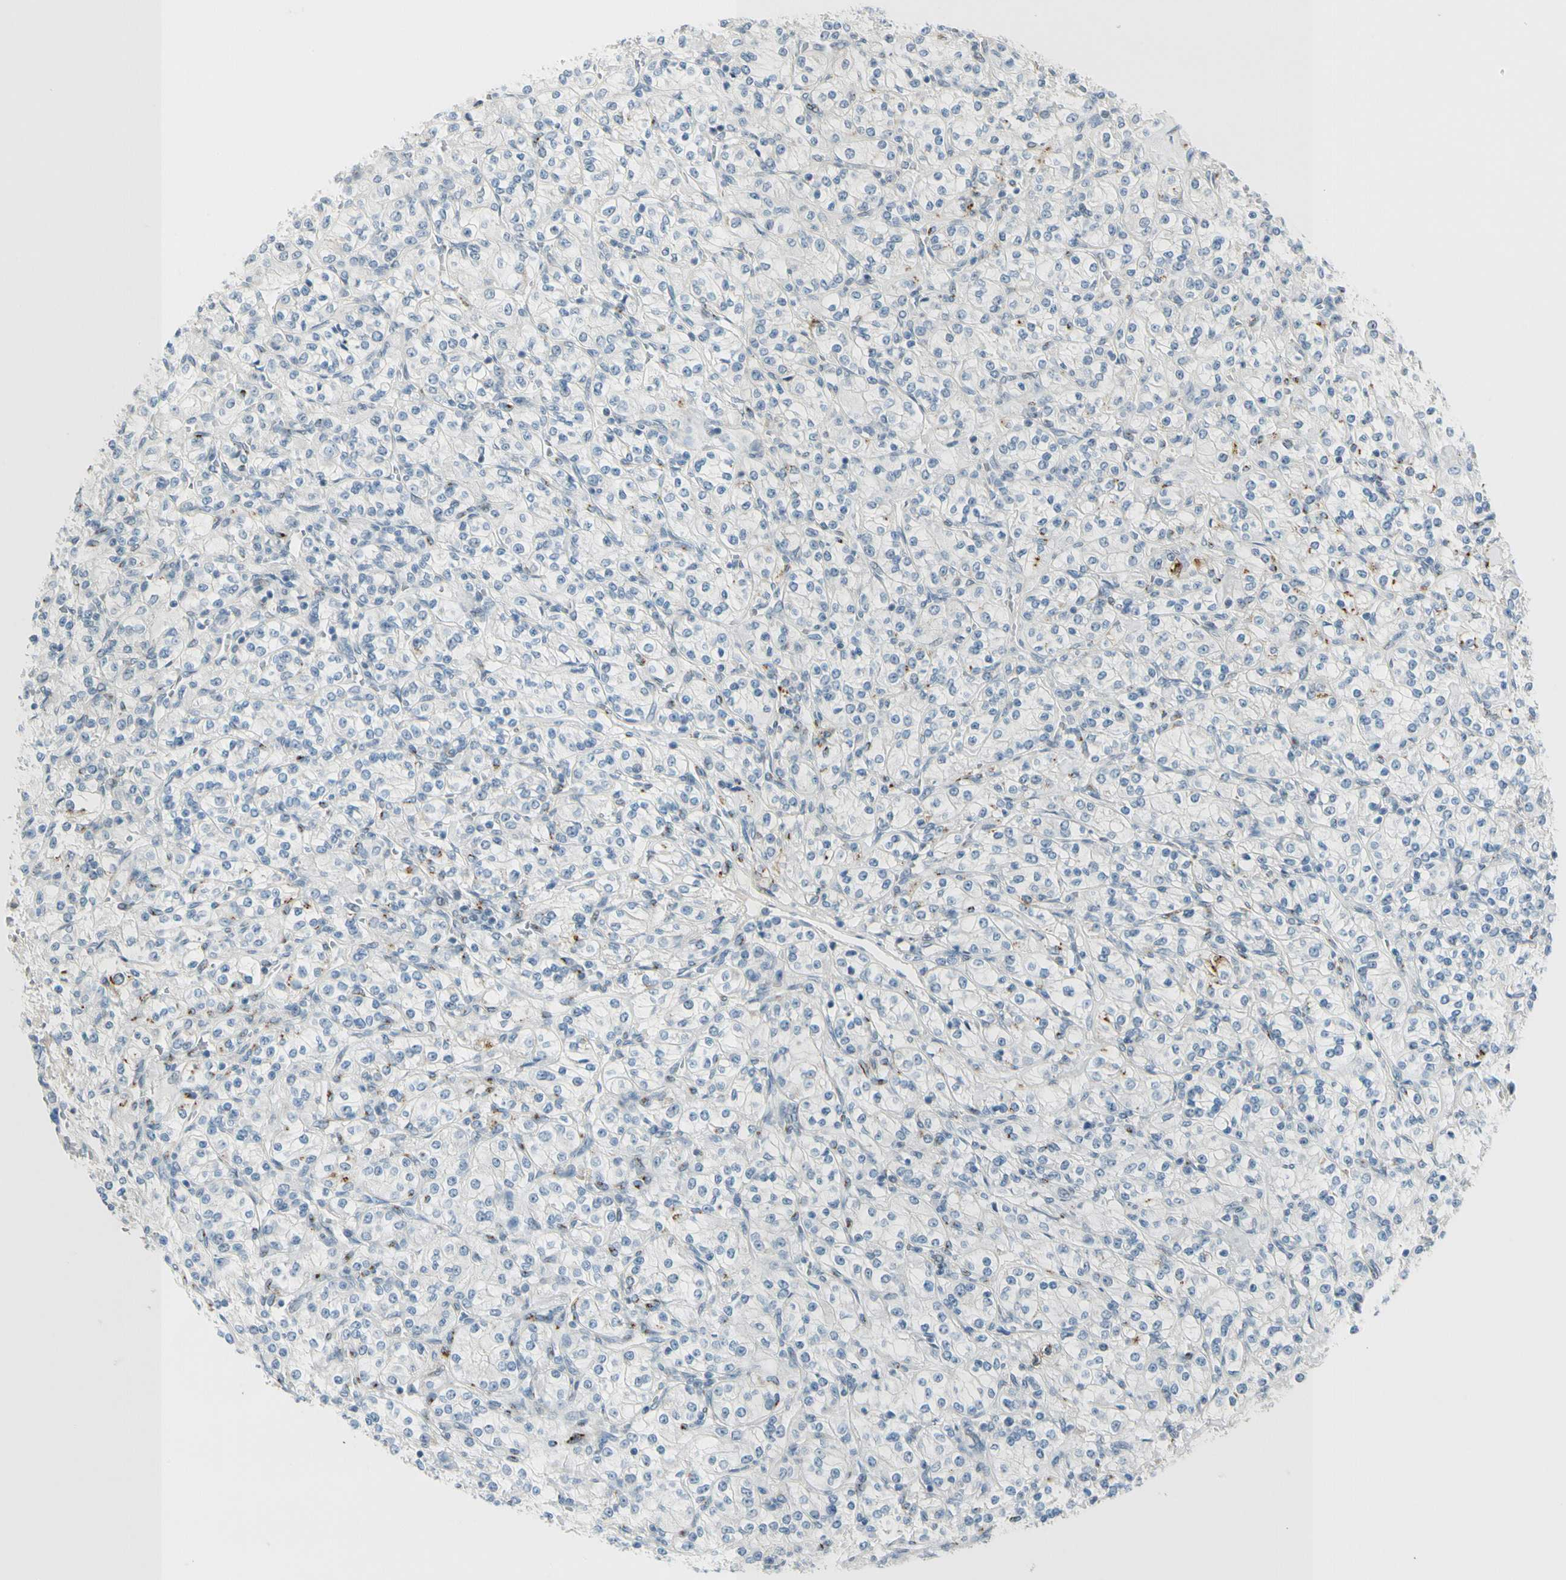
{"staining": {"intensity": "moderate", "quantity": "<25%", "location": "cytoplasmic/membranous"}, "tissue": "renal cancer", "cell_type": "Tumor cells", "image_type": "cancer", "snomed": [{"axis": "morphology", "description": "Adenocarcinoma, NOS"}, {"axis": "topography", "description": "Kidney"}], "caption": "Brown immunohistochemical staining in human renal cancer displays moderate cytoplasmic/membranous positivity in approximately <25% of tumor cells. (Brightfield microscopy of DAB IHC at high magnification).", "gene": "B4GALNT1", "patient": {"sex": "male", "age": 77}}